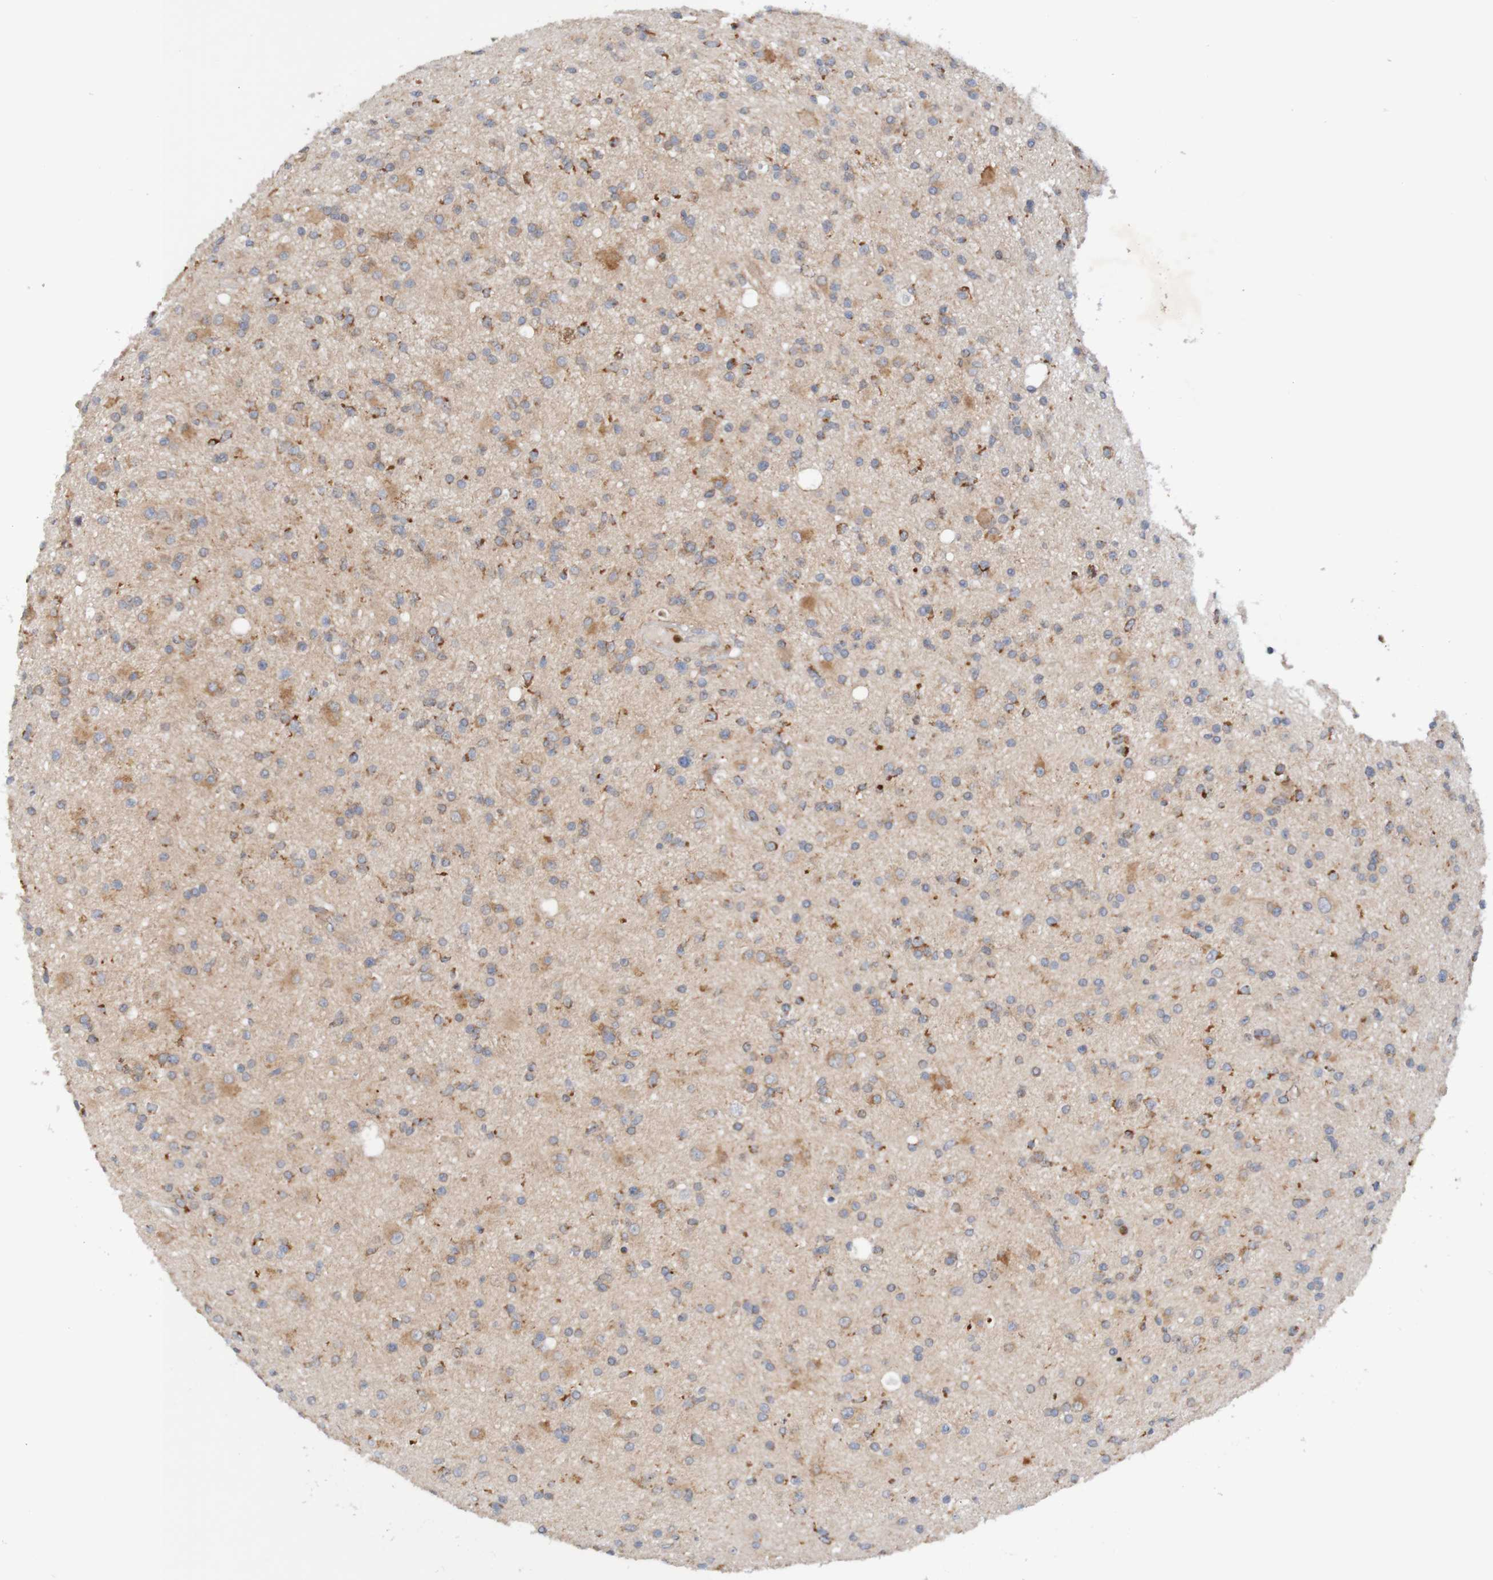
{"staining": {"intensity": "moderate", "quantity": "25%-75%", "location": "cytoplasmic/membranous"}, "tissue": "glioma", "cell_type": "Tumor cells", "image_type": "cancer", "snomed": [{"axis": "morphology", "description": "Glioma, malignant, High grade"}, {"axis": "topography", "description": "Brain"}], "caption": "Immunohistochemistry (IHC) (DAB (3,3'-diaminobenzidine)) staining of glioma shows moderate cytoplasmic/membranous protein positivity in approximately 25%-75% of tumor cells. Using DAB (3,3'-diaminobenzidine) (brown) and hematoxylin (blue) stains, captured at high magnification using brightfield microscopy.", "gene": "NAV2", "patient": {"sex": "male", "age": 33}}